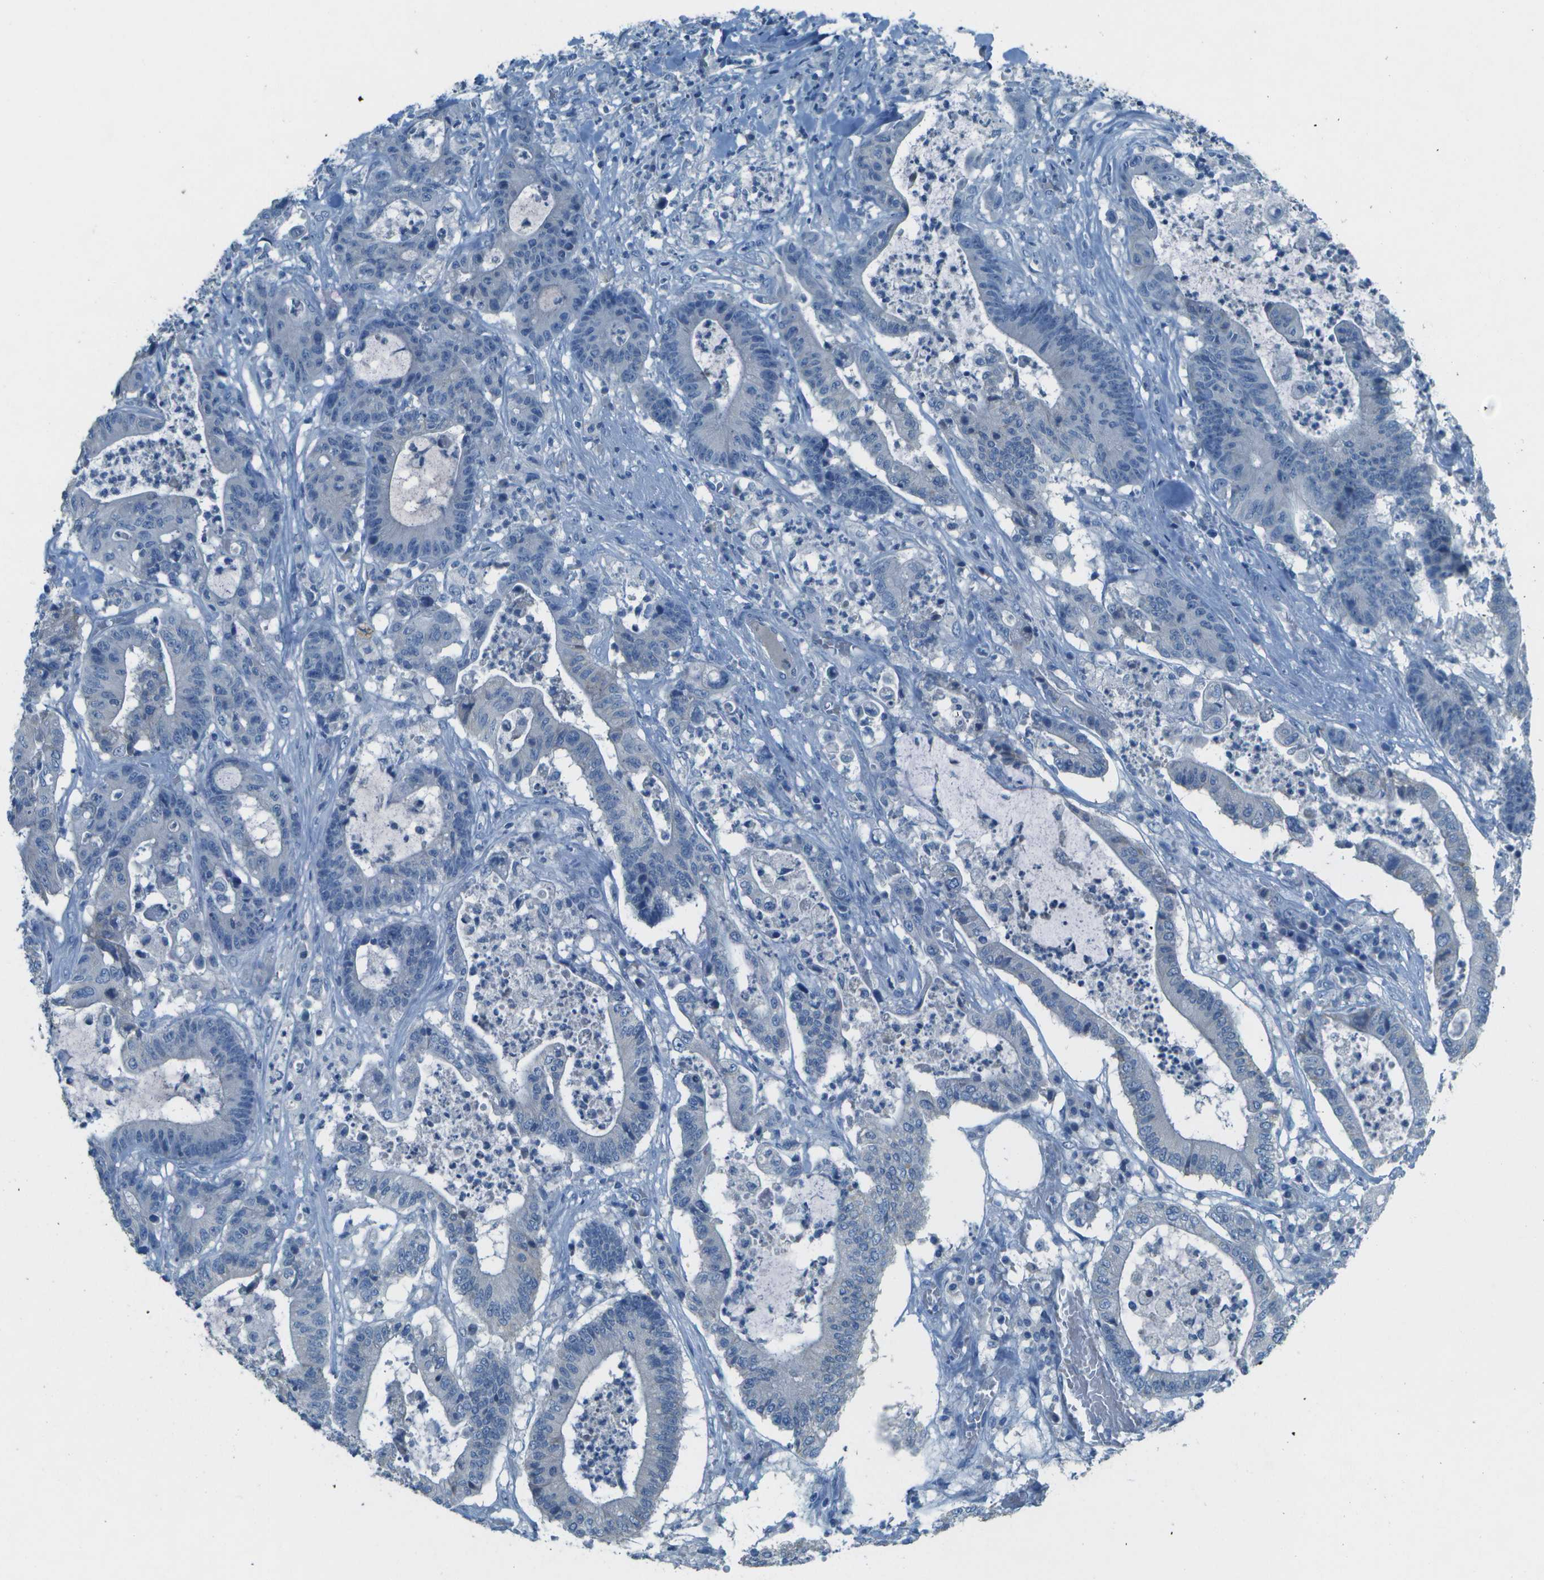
{"staining": {"intensity": "negative", "quantity": "none", "location": "none"}, "tissue": "colorectal cancer", "cell_type": "Tumor cells", "image_type": "cancer", "snomed": [{"axis": "morphology", "description": "Adenocarcinoma, NOS"}, {"axis": "topography", "description": "Colon"}], "caption": "Immunohistochemical staining of adenocarcinoma (colorectal) exhibits no significant expression in tumor cells.", "gene": "LGI2", "patient": {"sex": "female", "age": 84}}